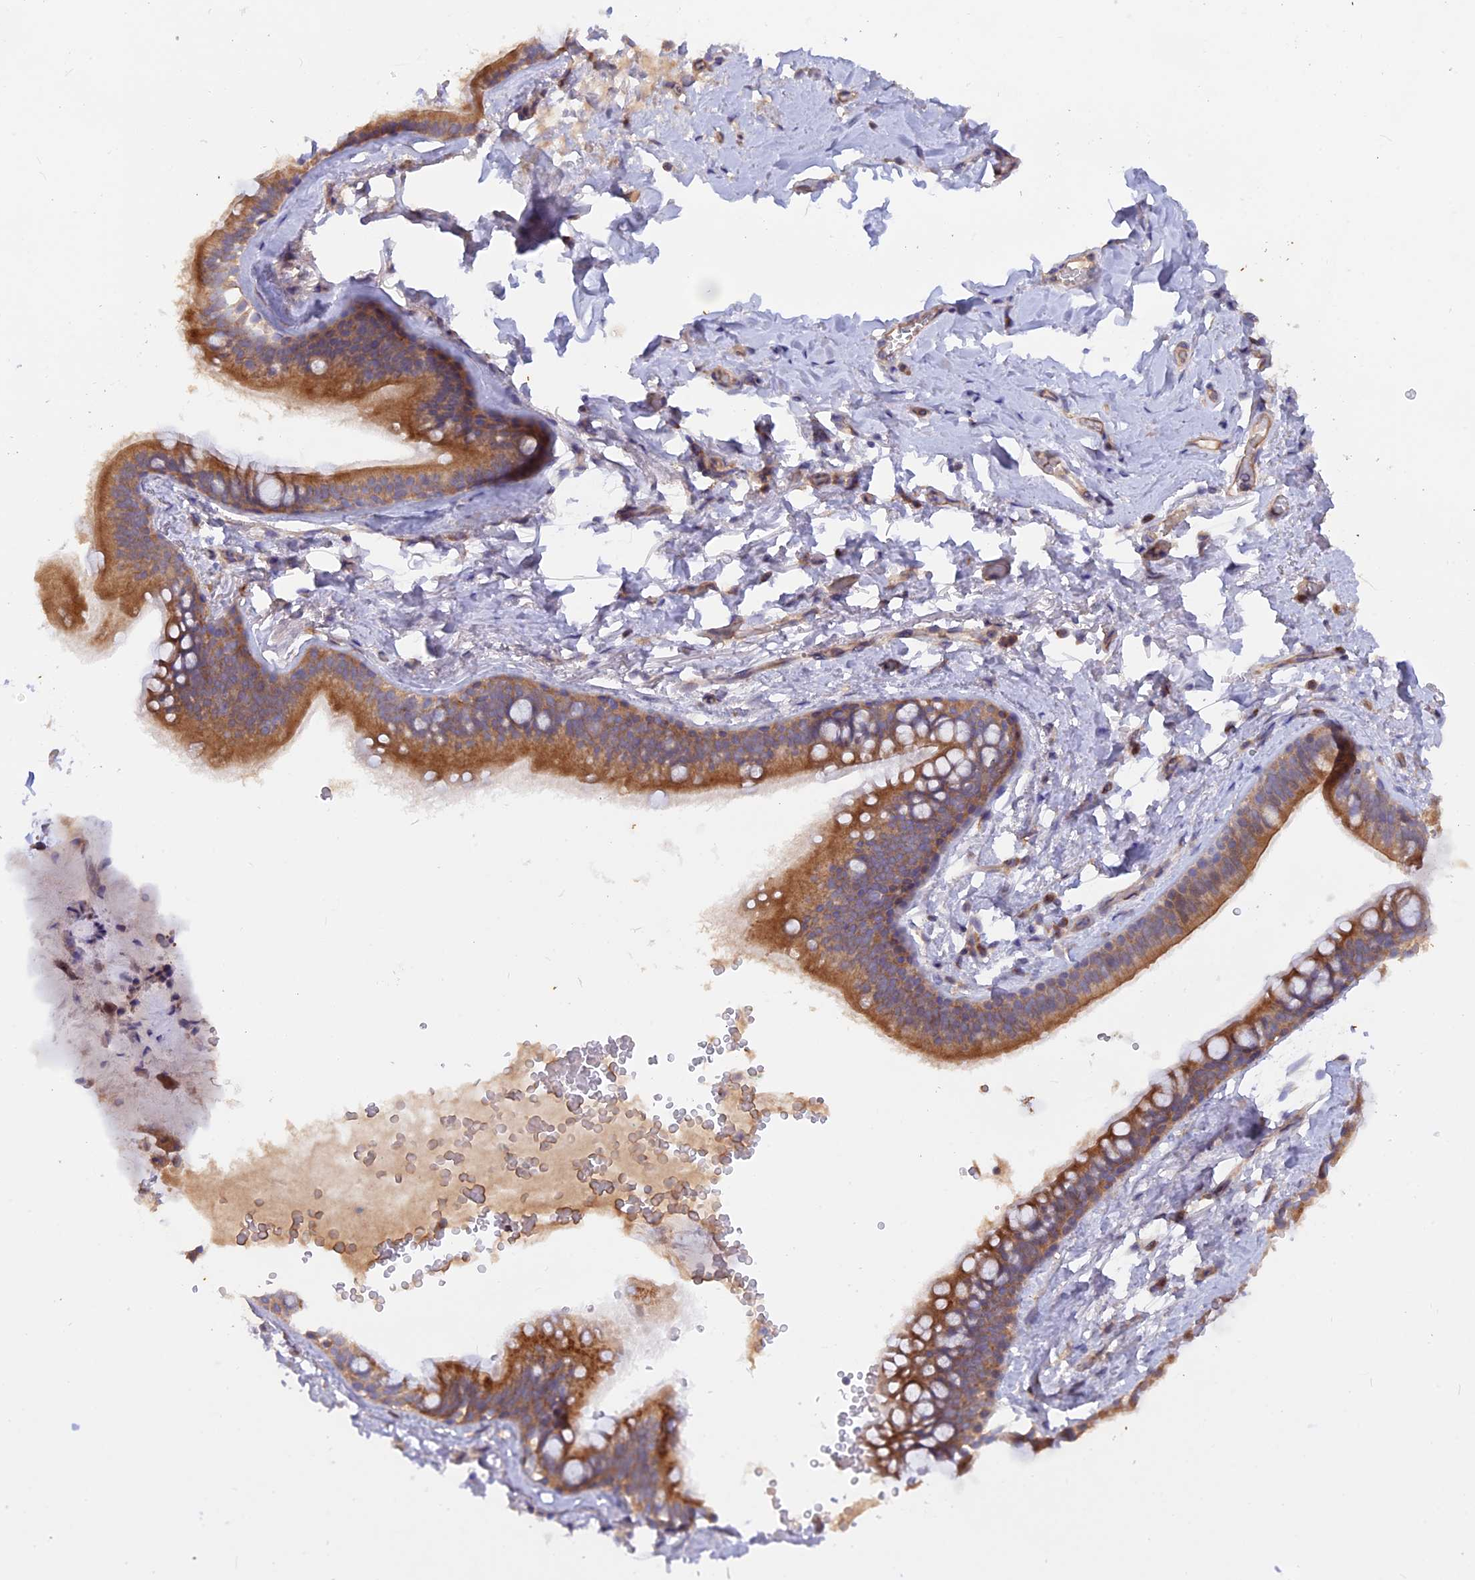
{"staining": {"intensity": "negative", "quantity": "none", "location": "none"}, "tissue": "adipose tissue", "cell_type": "Adipocytes", "image_type": "normal", "snomed": [{"axis": "morphology", "description": "Normal tissue, NOS"}, {"axis": "topography", "description": "Lymph node"}, {"axis": "topography", "description": "Bronchus"}], "caption": "A photomicrograph of adipose tissue stained for a protein displays no brown staining in adipocytes.", "gene": "HYCC1", "patient": {"sex": "male", "age": 63}}